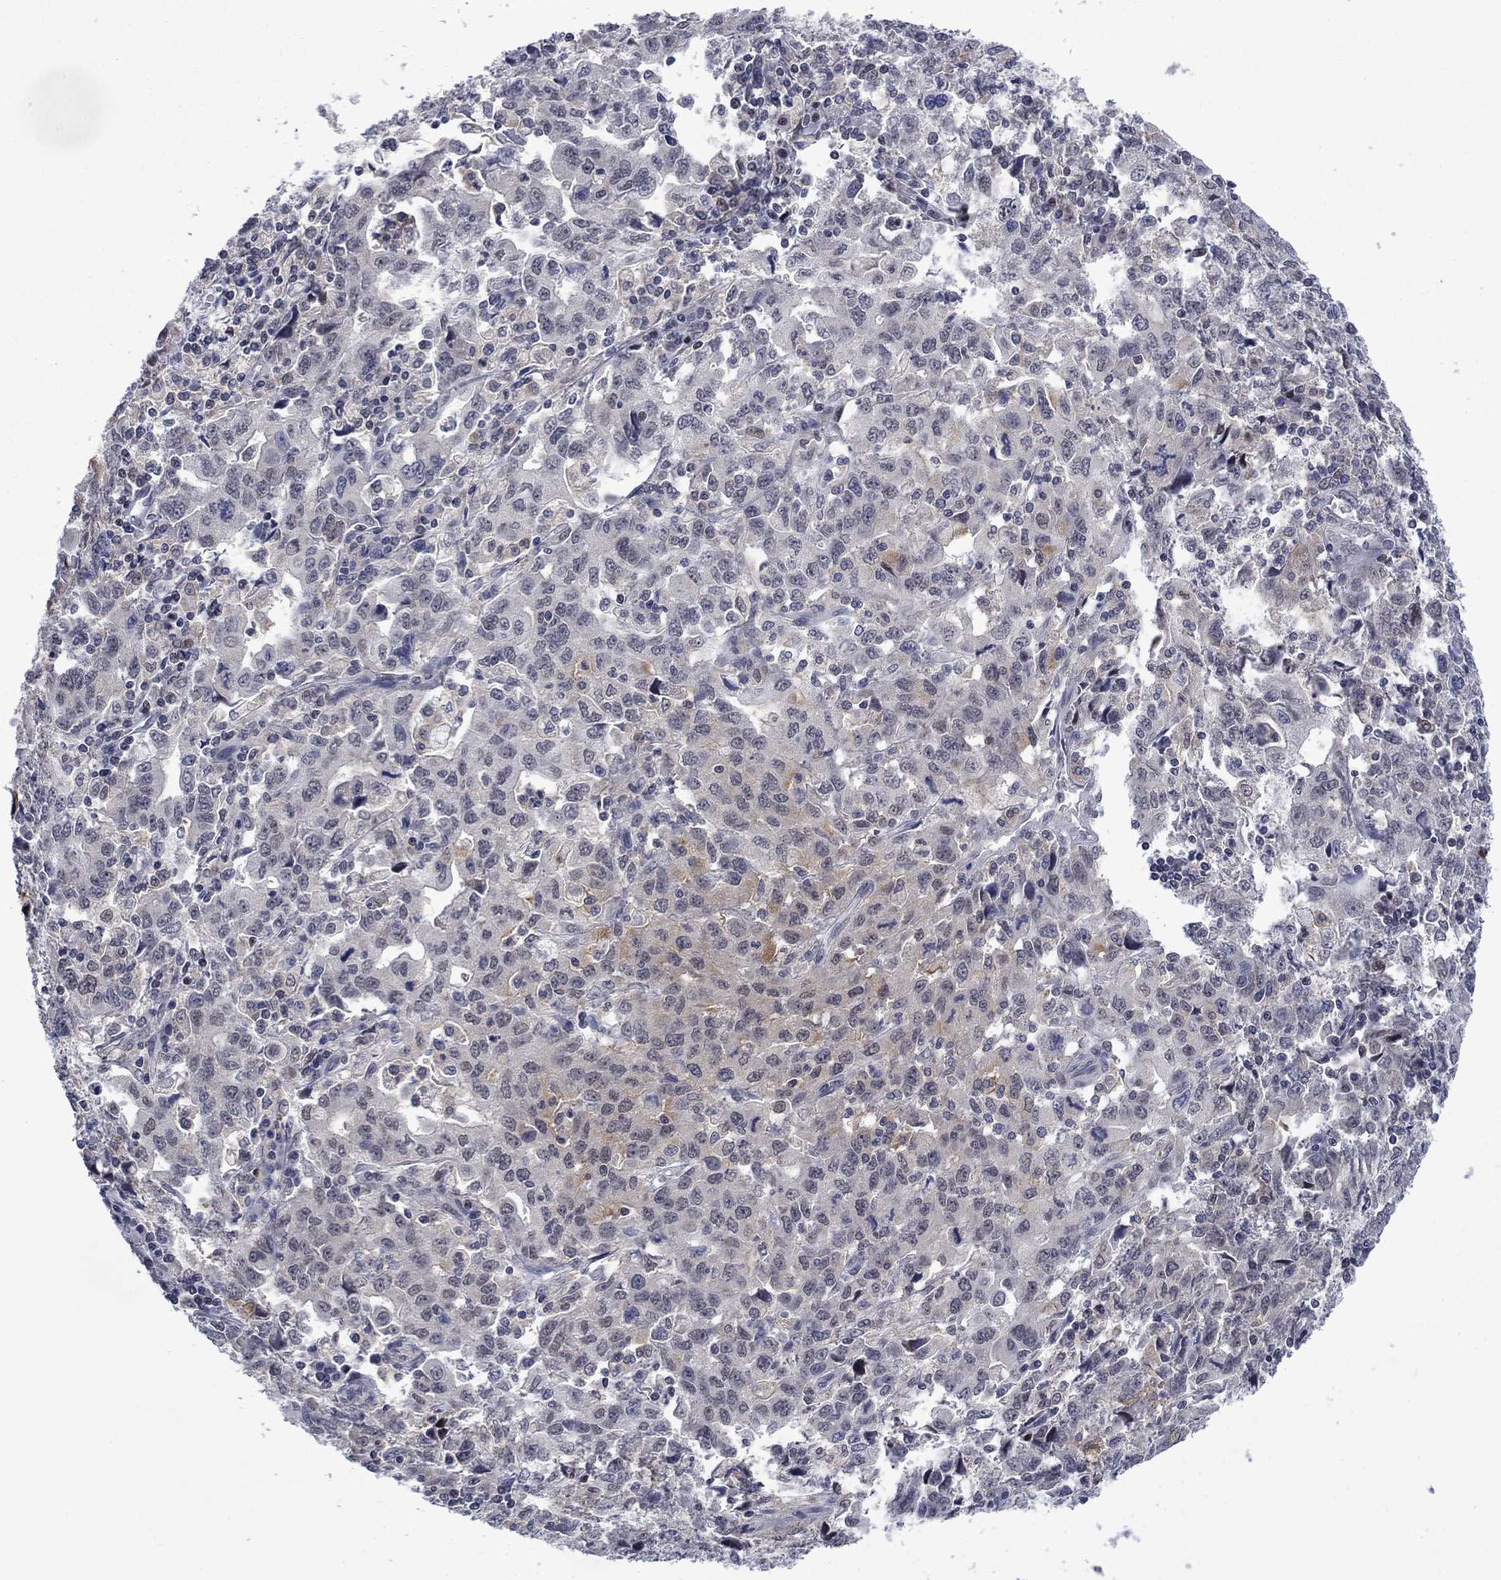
{"staining": {"intensity": "negative", "quantity": "none", "location": "none"}, "tissue": "stomach cancer", "cell_type": "Tumor cells", "image_type": "cancer", "snomed": [{"axis": "morphology", "description": "Adenocarcinoma, NOS"}, {"axis": "topography", "description": "Stomach, upper"}], "caption": "A micrograph of human stomach cancer is negative for staining in tumor cells. Nuclei are stained in blue.", "gene": "AGL", "patient": {"sex": "male", "age": 85}}